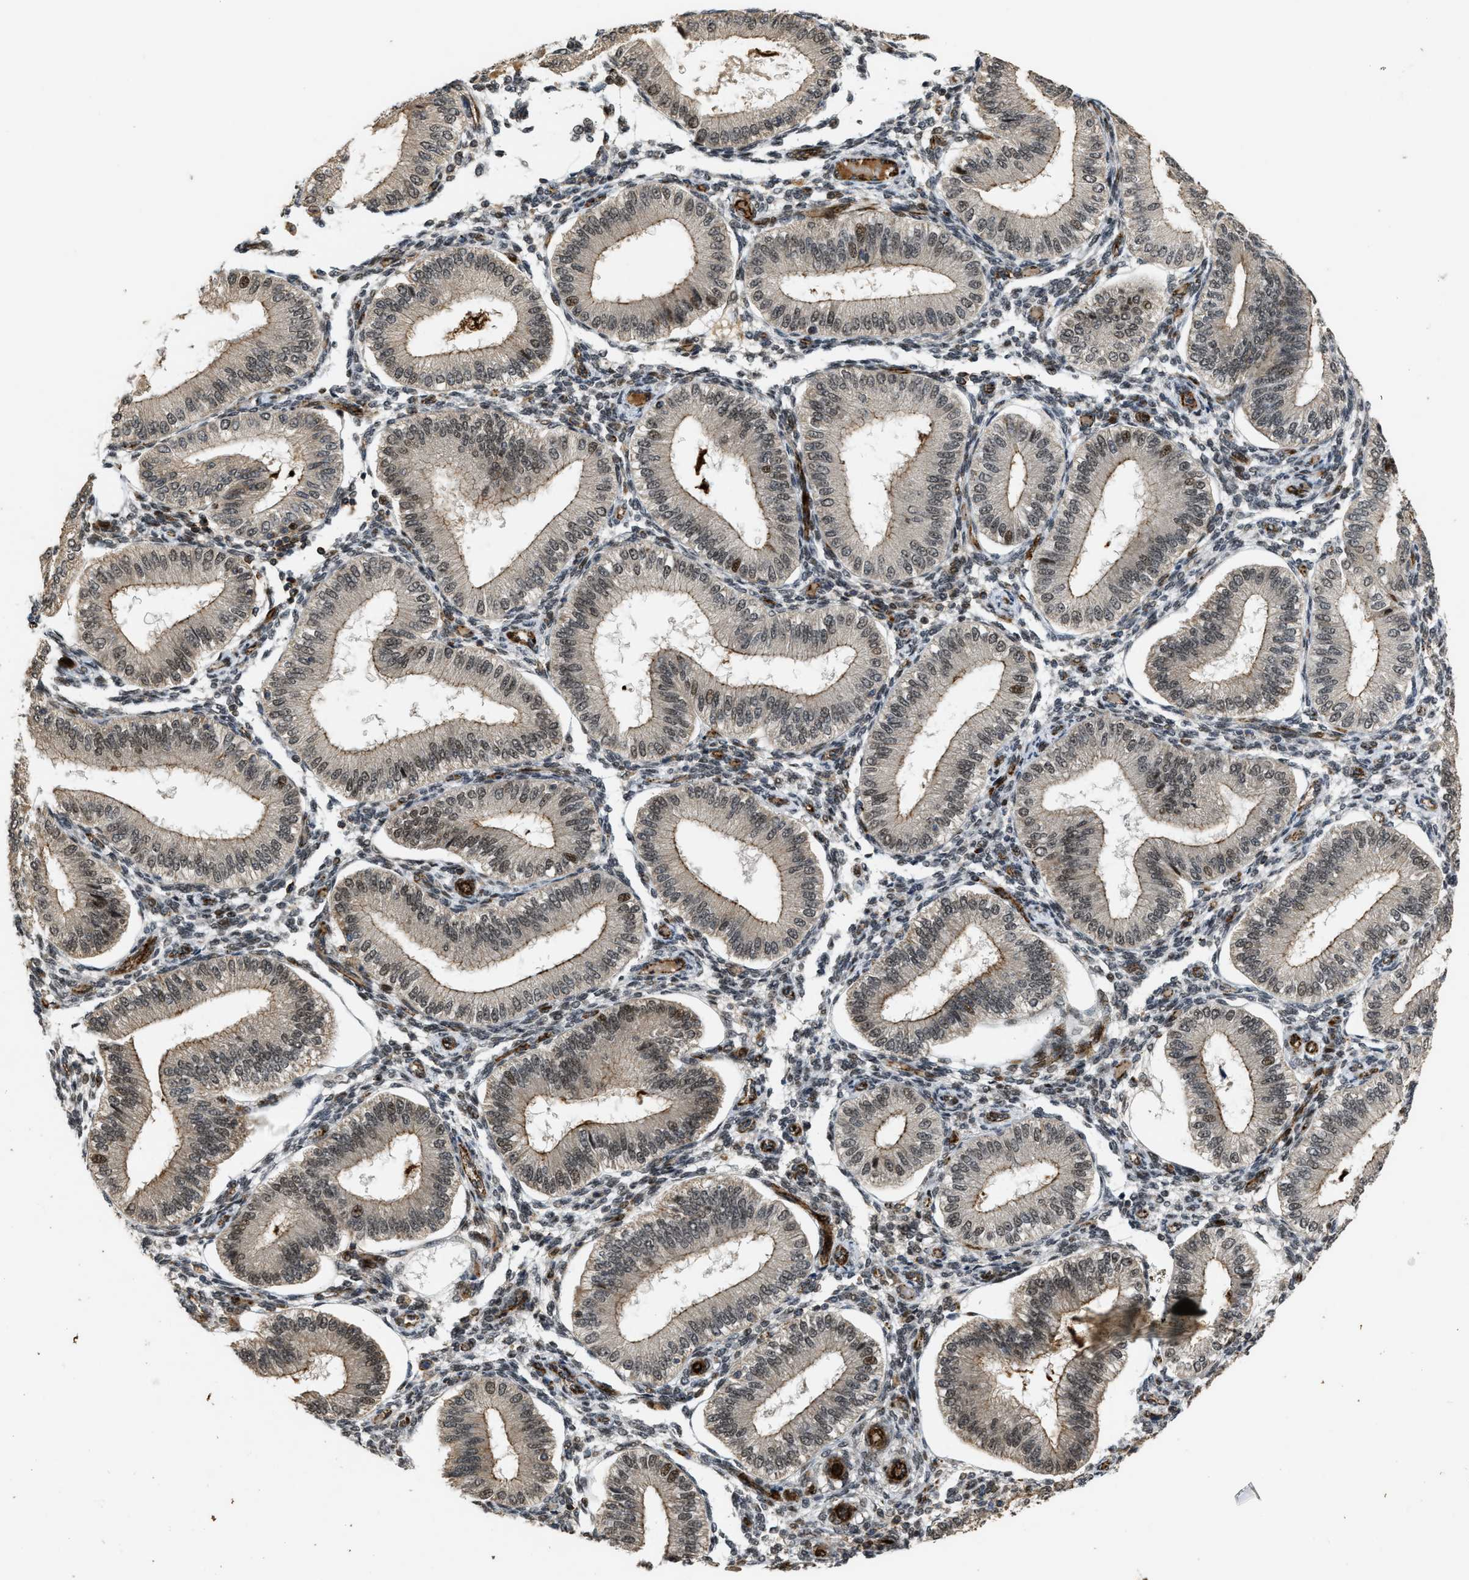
{"staining": {"intensity": "weak", "quantity": "<25%", "location": "cytoplasmic/membranous"}, "tissue": "endometrium", "cell_type": "Cells in endometrial stroma", "image_type": "normal", "snomed": [{"axis": "morphology", "description": "Normal tissue, NOS"}, {"axis": "topography", "description": "Endometrium"}], "caption": "DAB immunohistochemical staining of normal endometrium exhibits no significant staining in cells in endometrial stroma.", "gene": "DPF2", "patient": {"sex": "female", "age": 39}}